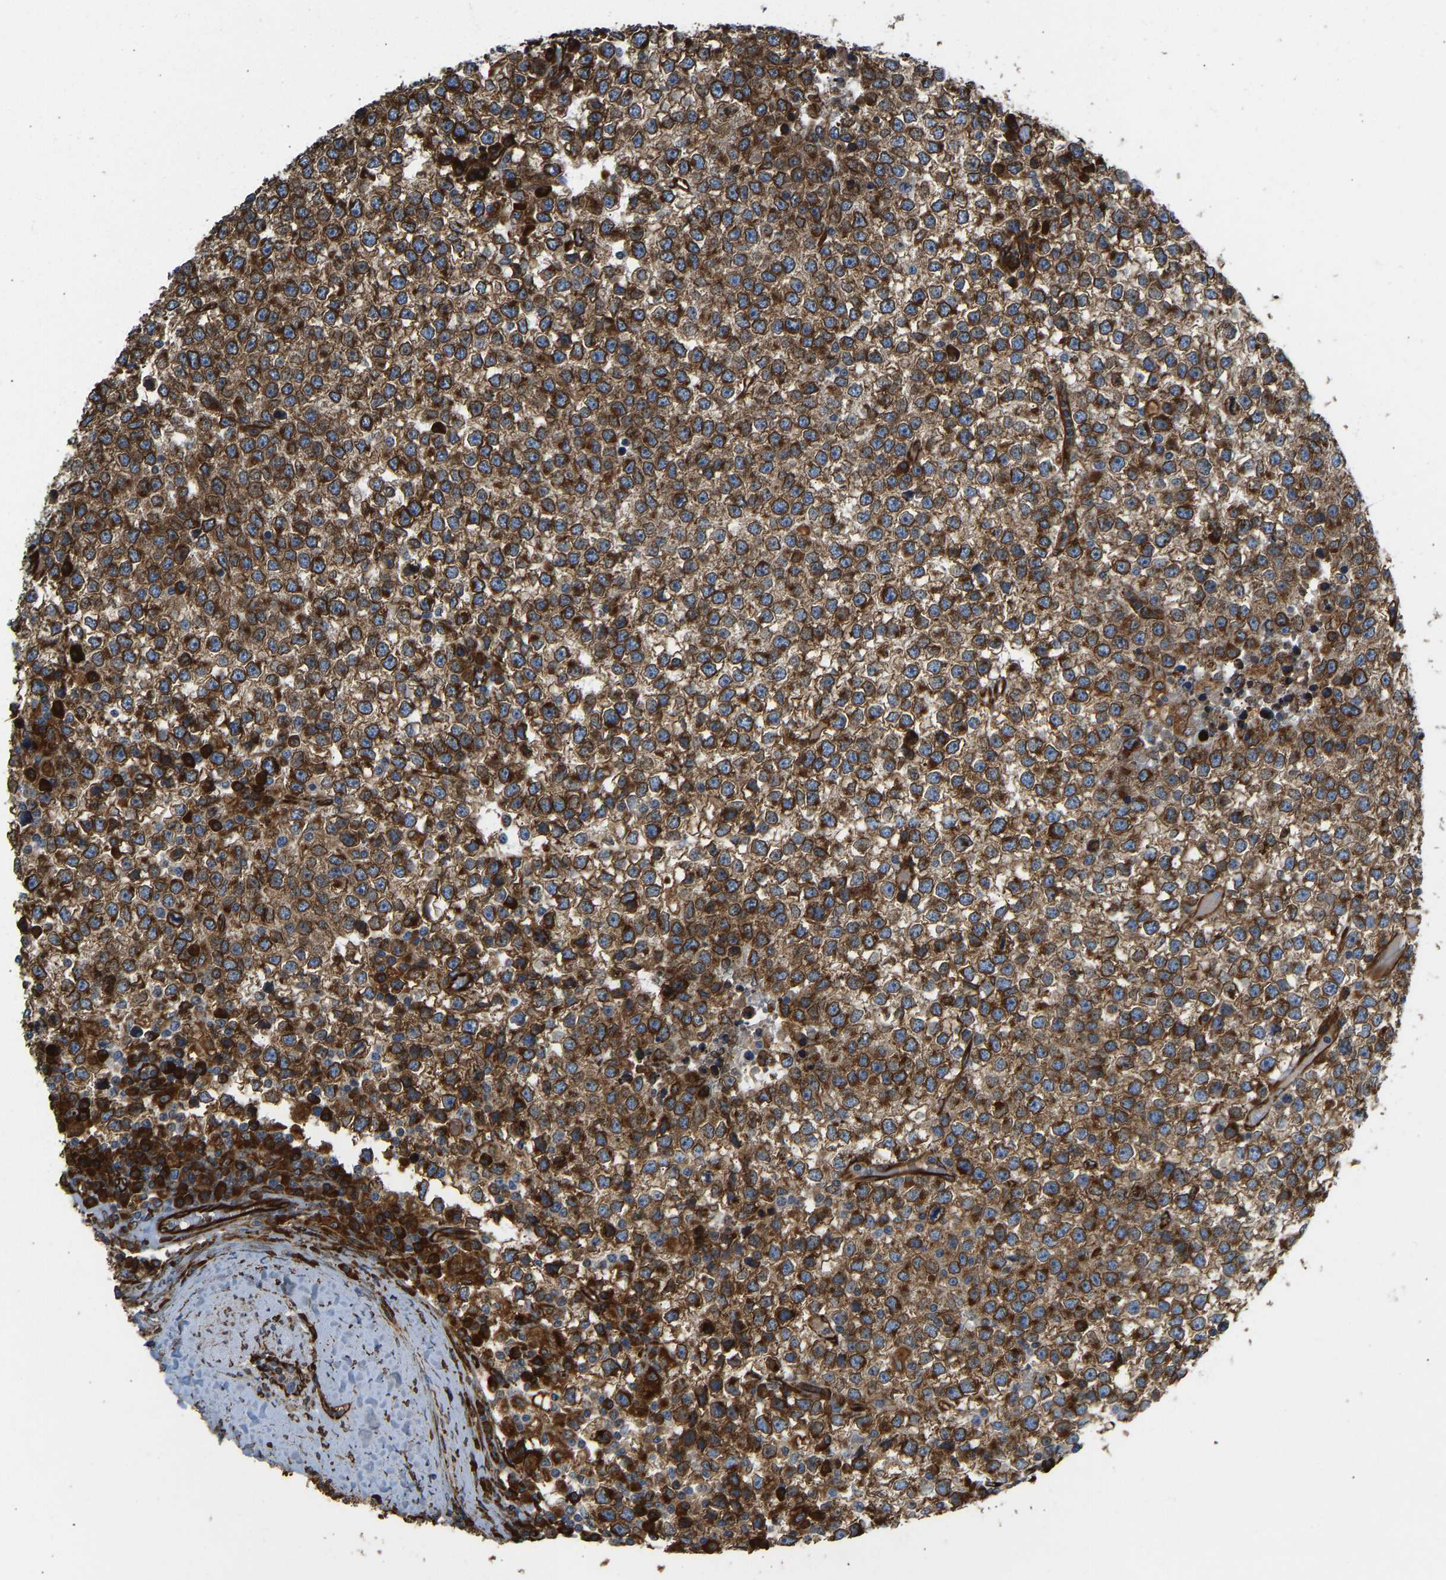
{"staining": {"intensity": "strong", "quantity": ">75%", "location": "cytoplasmic/membranous,nuclear"}, "tissue": "testis cancer", "cell_type": "Tumor cells", "image_type": "cancer", "snomed": [{"axis": "morphology", "description": "Seminoma, NOS"}, {"axis": "topography", "description": "Testis"}], "caption": "IHC (DAB) staining of seminoma (testis) reveals strong cytoplasmic/membranous and nuclear protein expression in approximately >75% of tumor cells.", "gene": "BEX3", "patient": {"sex": "male", "age": 65}}